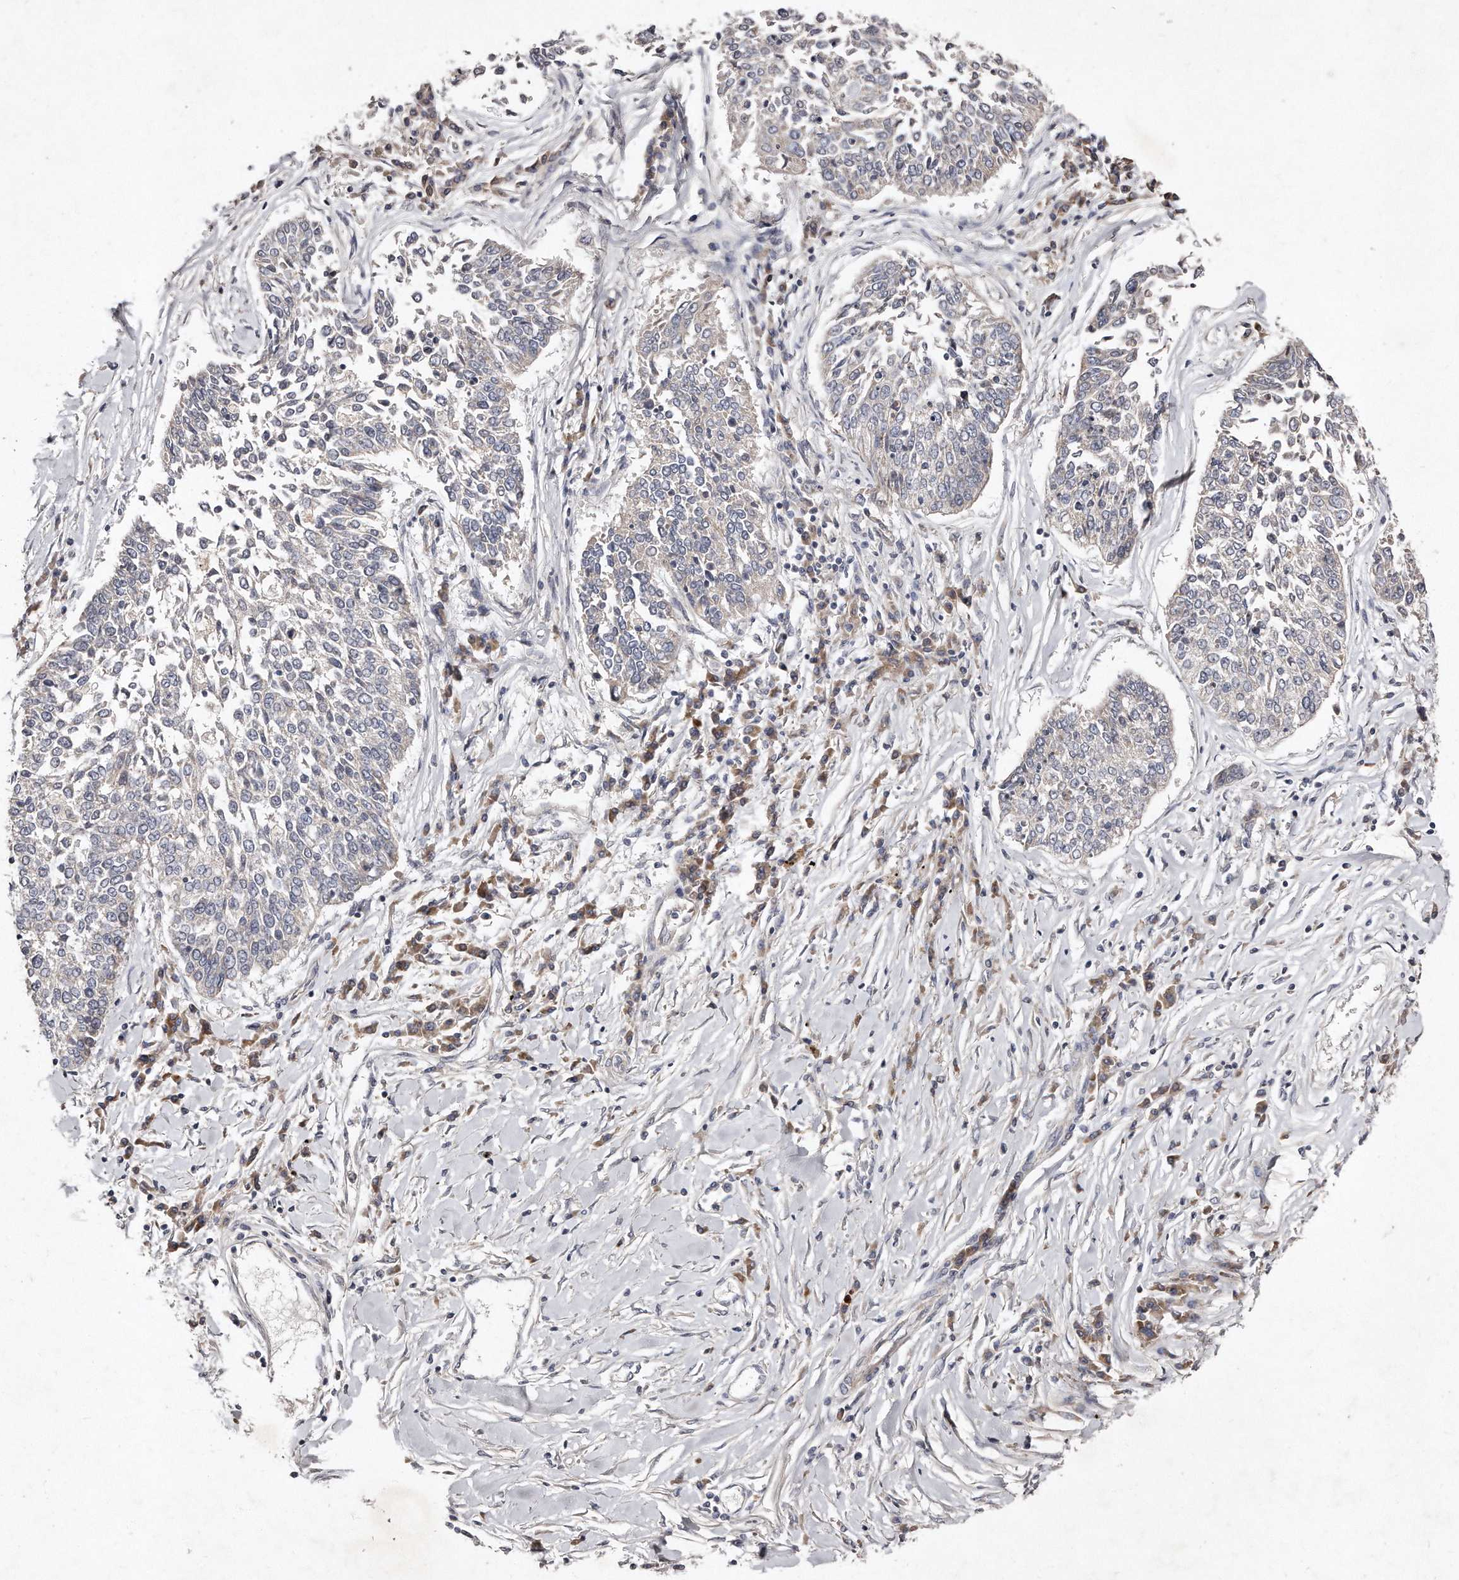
{"staining": {"intensity": "negative", "quantity": "none", "location": "none"}, "tissue": "lung cancer", "cell_type": "Tumor cells", "image_type": "cancer", "snomed": [{"axis": "morphology", "description": "Normal tissue, NOS"}, {"axis": "morphology", "description": "Squamous cell carcinoma, NOS"}, {"axis": "topography", "description": "Cartilage tissue"}, {"axis": "topography", "description": "Bronchus"}, {"axis": "topography", "description": "Lung"}, {"axis": "topography", "description": "Peripheral nerve tissue"}], "caption": "Immunohistochemistry (IHC) histopathology image of neoplastic tissue: human lung squamous cell carcinoma stained with DAB reveals no significant protein expression in tumor cells.", "gene": "TECR", "patient": {"sex": "female", "age": 49}}